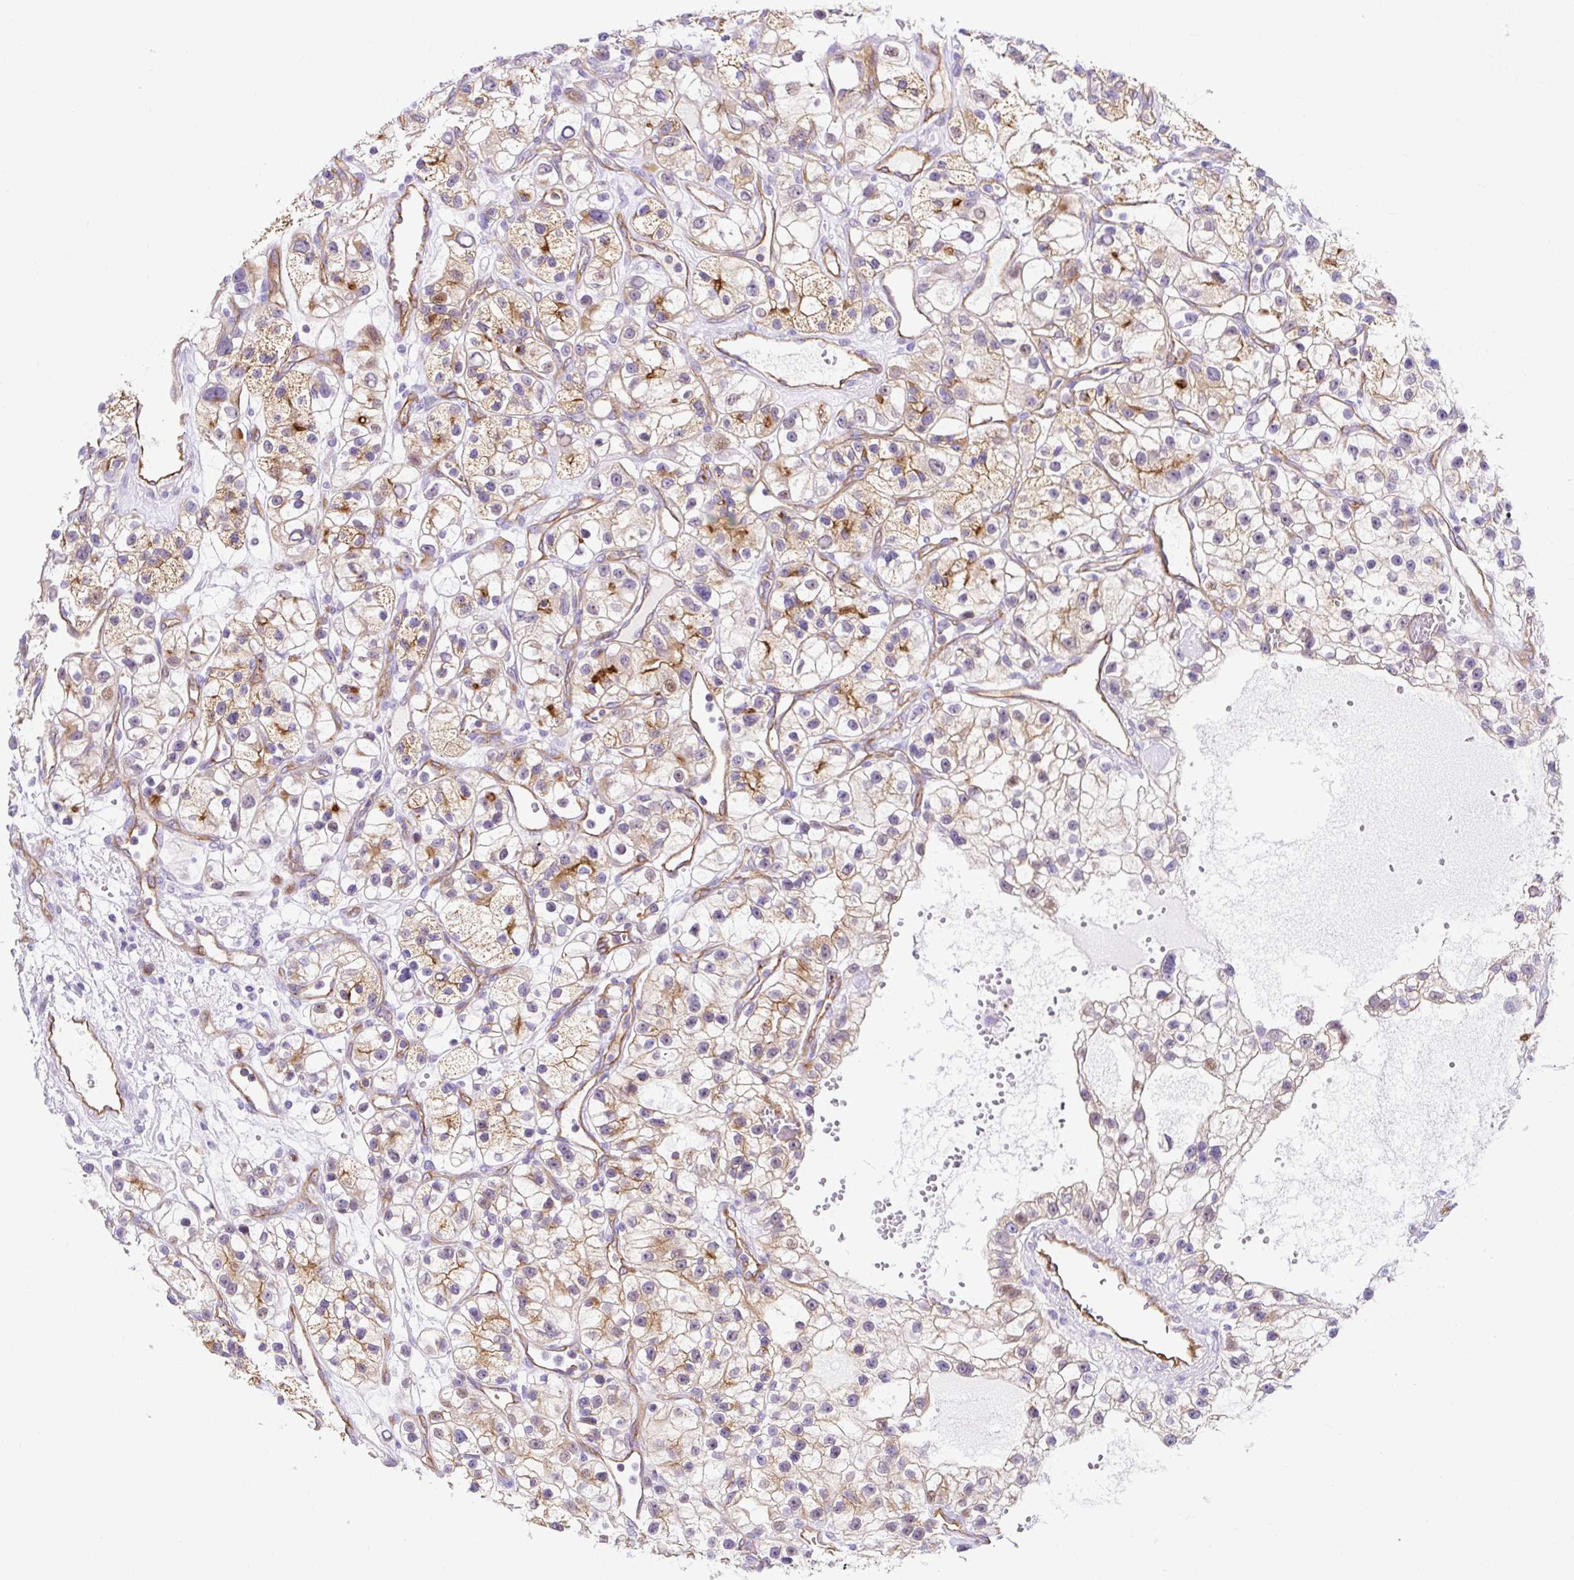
{"staining": {"intensity": "moderate", "quantity": "25%-75%", "location": "cytoplasmic/membranous"}, "tissue": "renal cancer", "cell_type": "Tumor cells", "image_type": "cancer", "snomed": [{"axis": "morphology", "description": "Adenocarcinoma, NOS"}, {"axis": "topography", "description": "Kidney"}], "caption": "Immunohistochemical staining of adenocarcinoma (renal) exhibits medium levels of moderate cytoplasmic/membranous expression in about 25%-75% of tumor cells.", "gene": "HIP1R", "patient": {"sex": "female", "age": 57}}